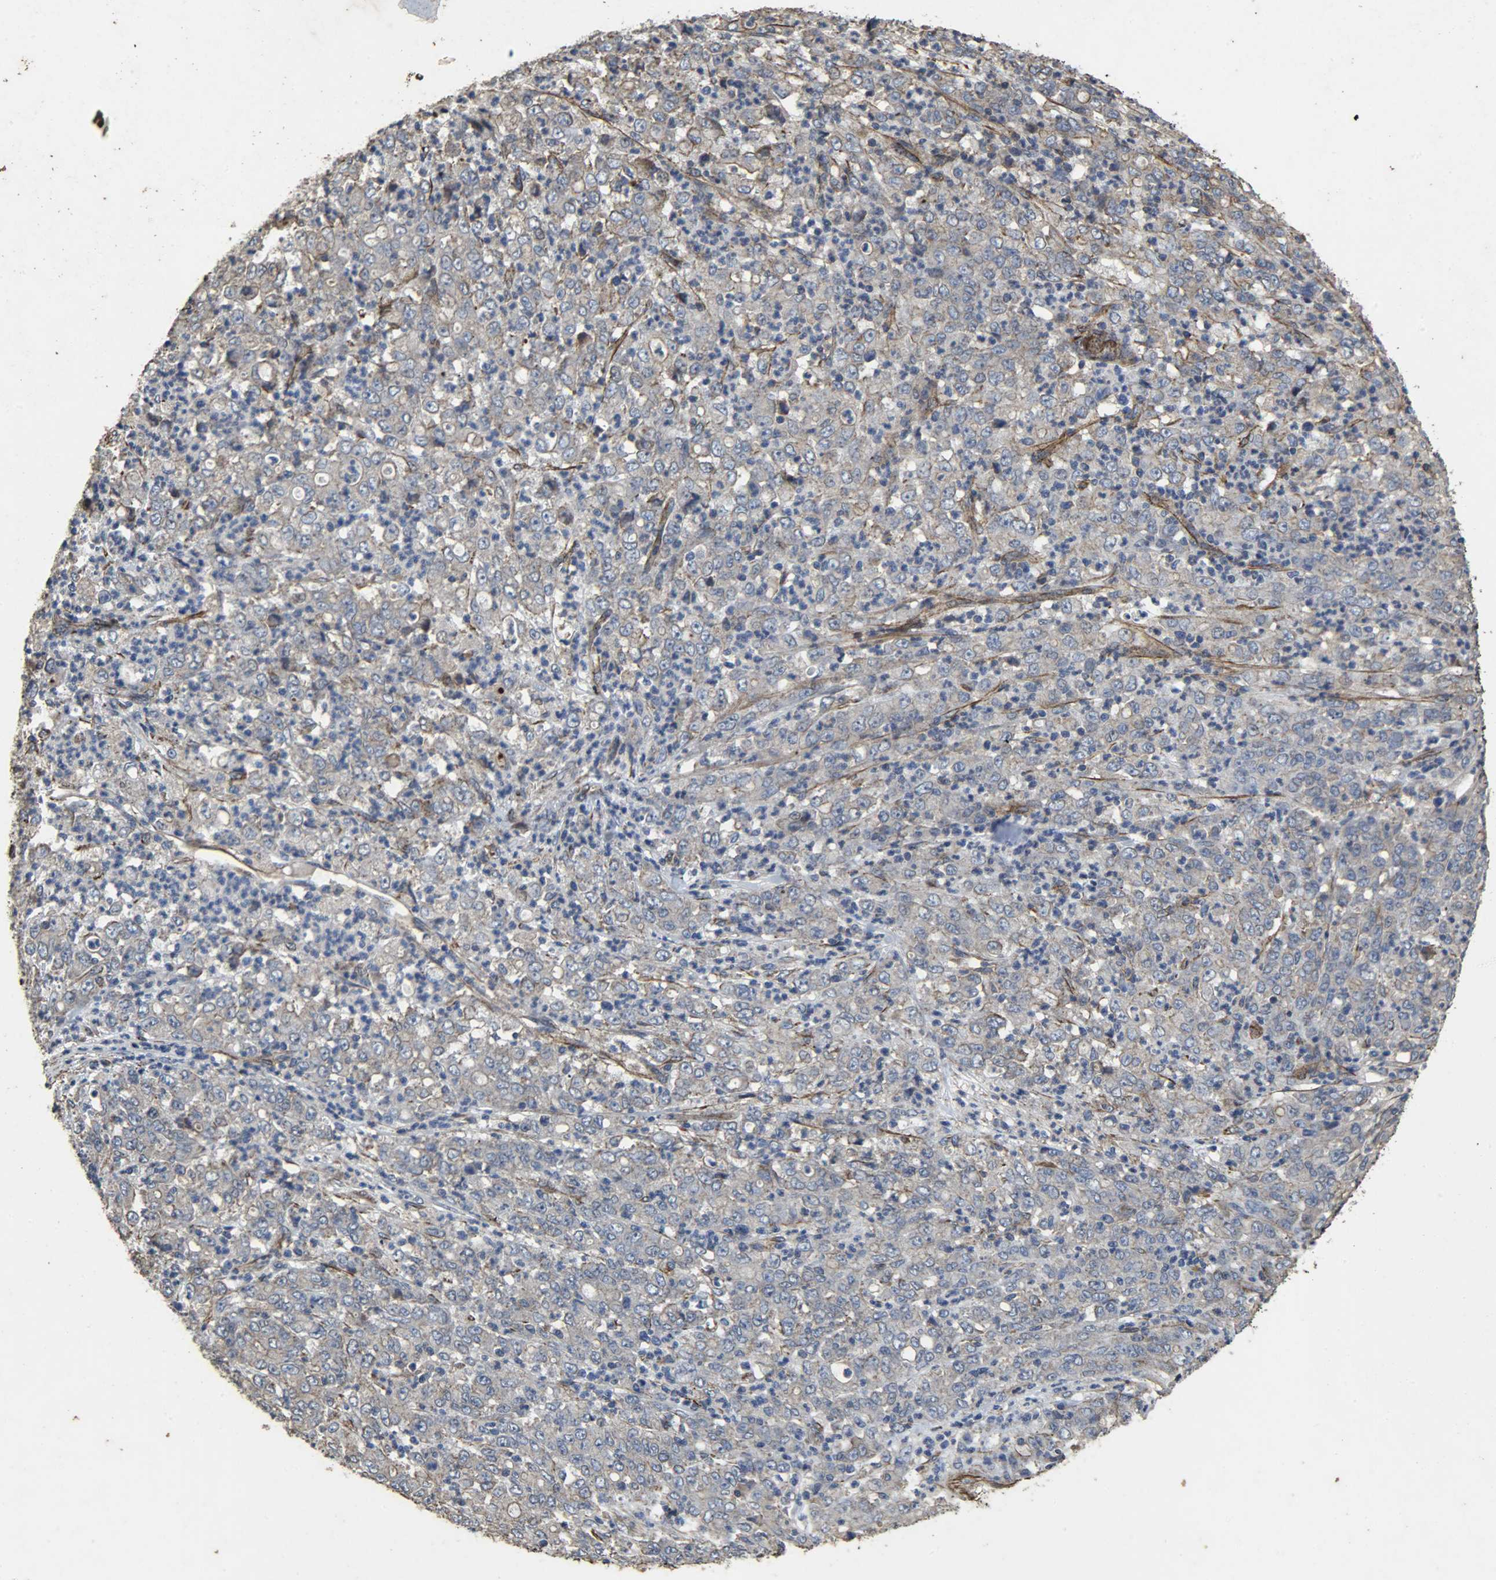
{"staining": {"intensity": "negative", "quantity": "none", "location": "none"}, "tissue": "stomach cancer", "cell_type": "Tumor cells", "image_type": "cancer", "snomed": [{"axis": "morphology", "description": "Adenocarcinoma, NOS"}, {"axis": "topography", "description": "Stomach, lower"}], "caption": "Adenocarcinoma (stomach) was stained to show a protein in brown. There is no significant positivity in tumor cells.", "gene": "TPM4", "patient": {"sex": "female", "age": 71}}